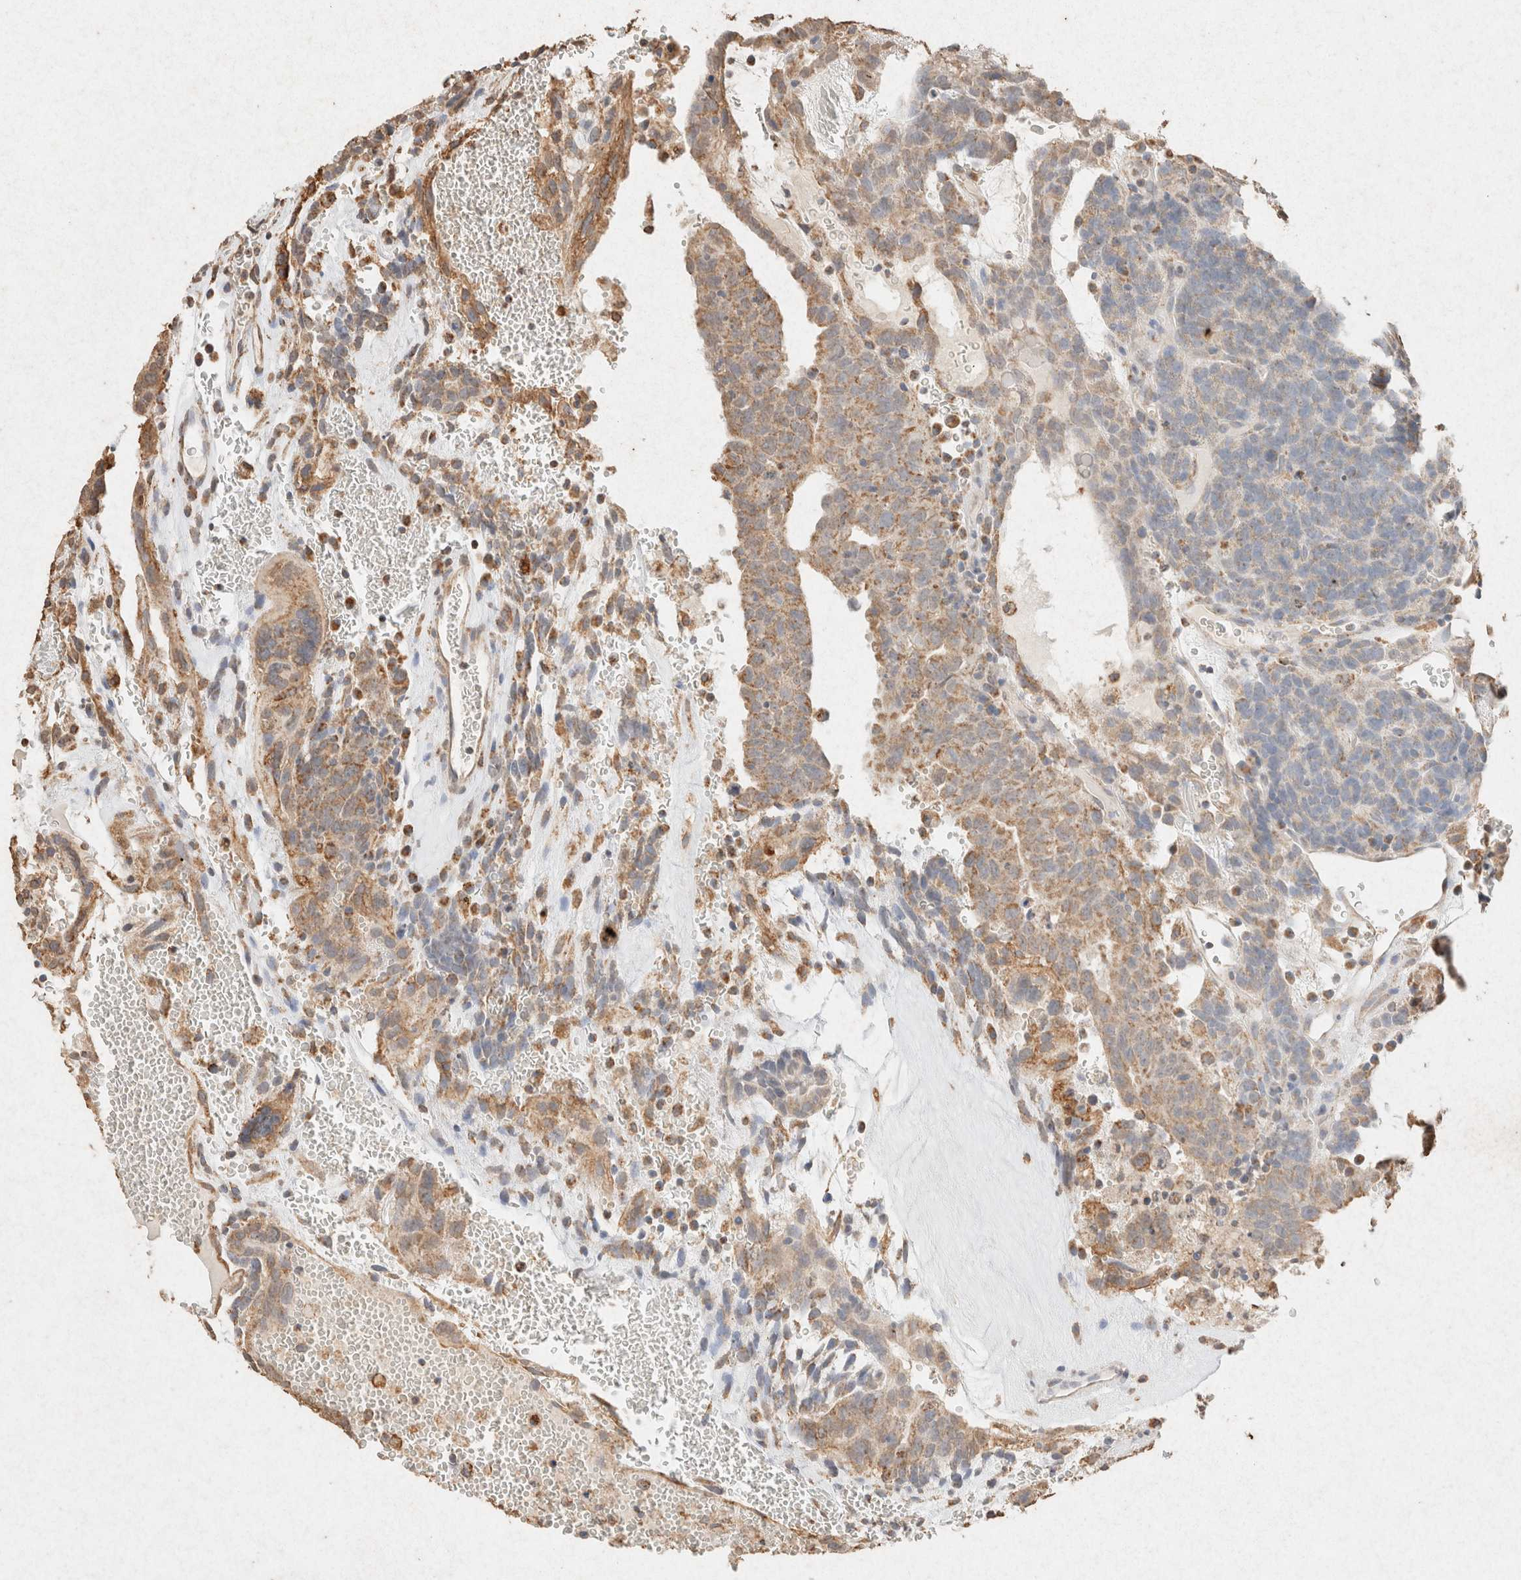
{"staining": {"intensity": "moderate", "quantity": "25%-75%", "location": "cytoplasmic/membranous"}, "tissue": "testis cancer", "cell_type": "Tumor cells", "image_type": "cancer", "snomed": [{"axis": "morphology", "description": "Seminoma, NOS"}, {"axis": "morphology", "description": "Carcinoma, Embryonal, NOS"}, {"axis": "topography", "description": "Testis"}], "caption": "Testis seminoma stained with a brown dye displays moderate cytoplasmic/membranous positive expression in approximately 25%-75% of tumor cells.", "gene": "SDC2", "patient": {"sex": "male", "age": 52}}